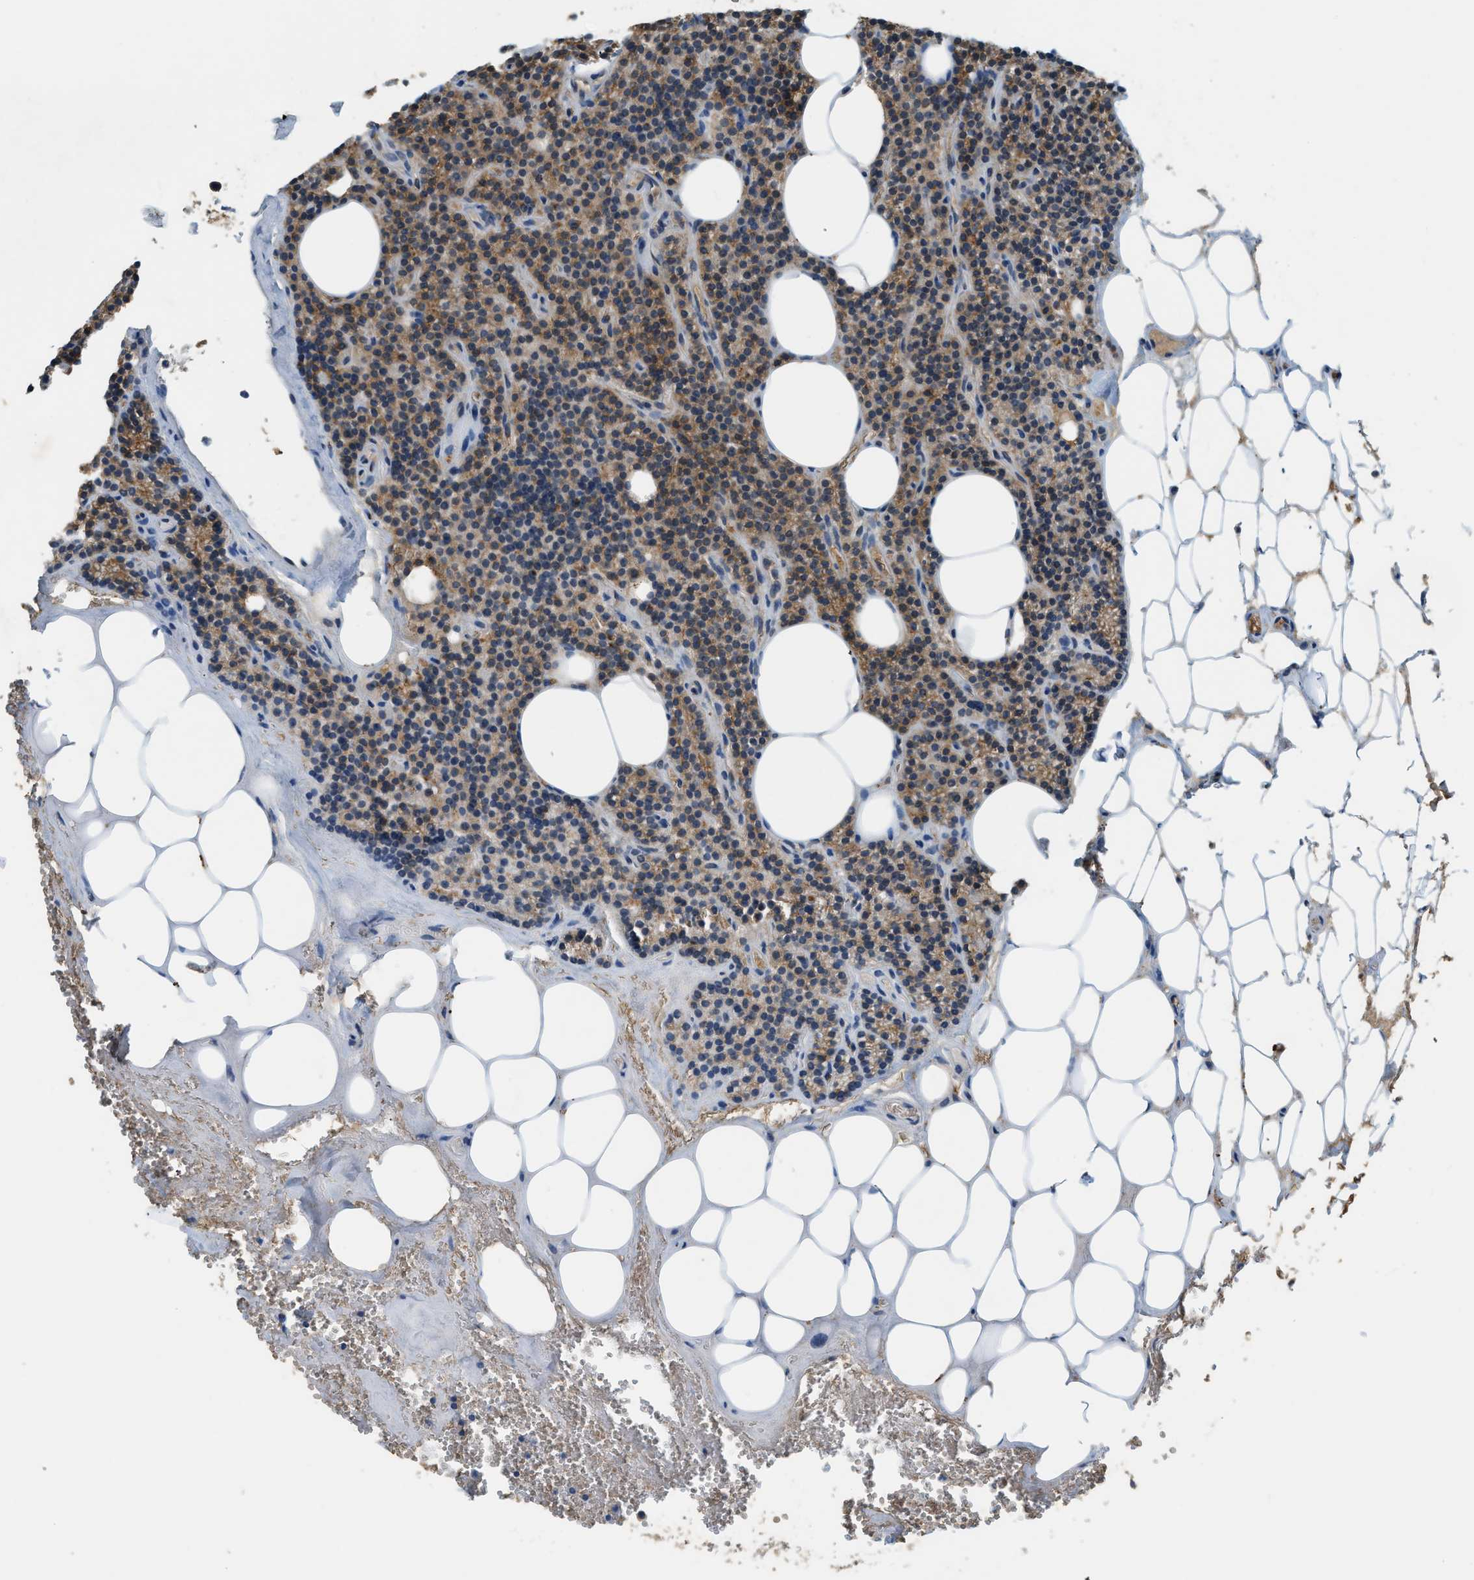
{"staining": {"intensity": "moderate", "quantity": ">75%", "location": "cytoplasmic/membranous"}, "tissue": "parathyroid gland", "cell_type": "Glandular cells", "image_type": "normal", "snomed": [{"axis": "morphology", "description": "Normal tissue, NOS"}, {"axis": "morphology", "description": "Adenoma, NOS"}, {"axis": "topography", "description": "Parathyroid gland"}], "caption": "Parathyroid gland stained with a protein marker reveals moderate staining in glandular cells.", "gene": "CFLAR", "patient": {"sex": "female", "age": 43}}